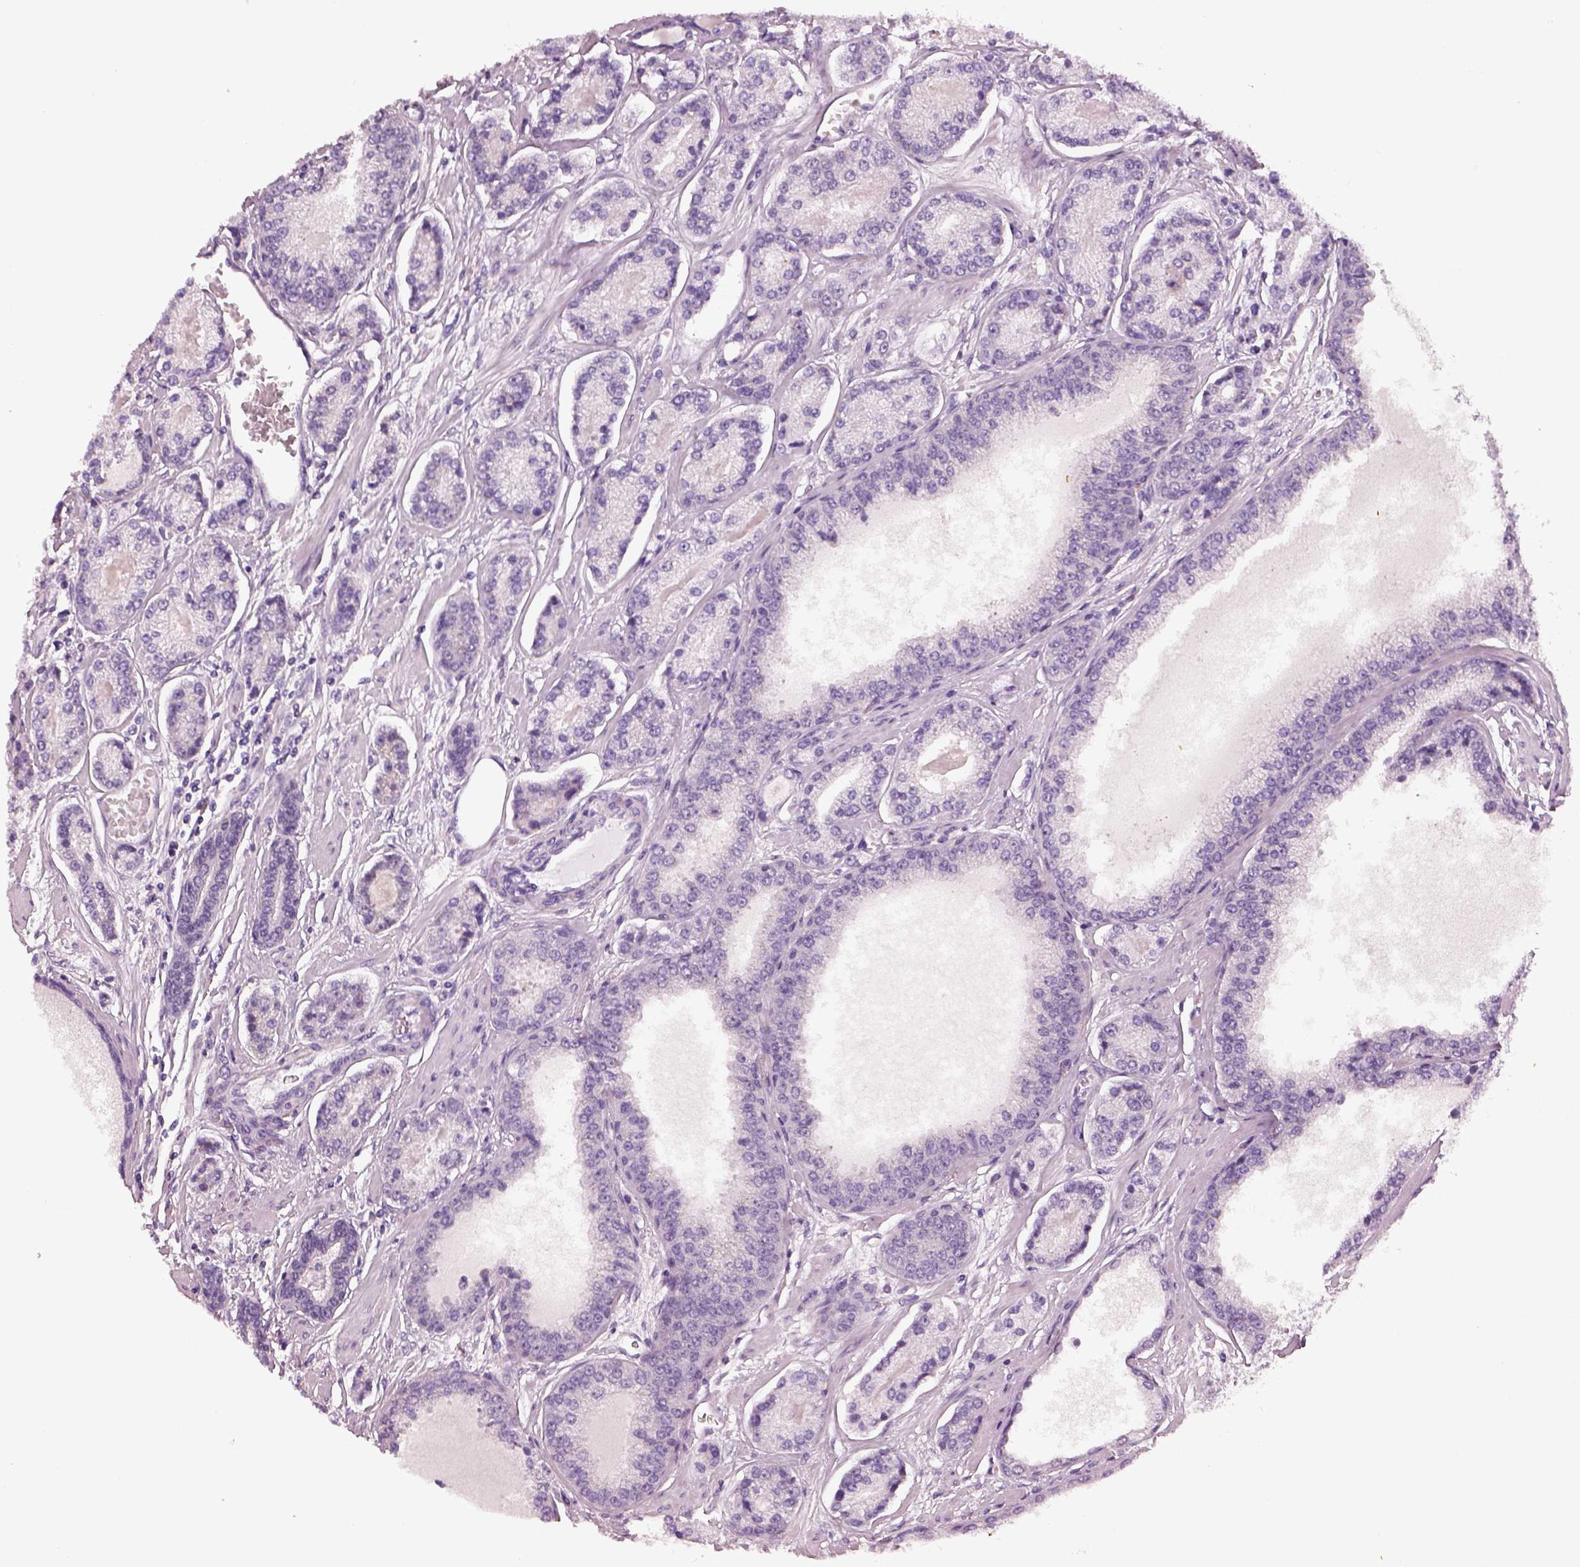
{"staining": {"intensity": "weak", "quantity": "<25%", "location": "cytoplasmic/membranous"}, "tissue": "prostate cancer", "cell_type": "Tumor cells", "image_type": "cancer", "snomed": [{"axis": "morphology", "description": "Adenocarcinoma, NOS"}, {"axis": "topography", "description": "Prostate"}], "caption": "High magnification brightfield microscopy of prostate cancer (adenocarcinoma) stained with DAB (brown) and counterstained with hematoxylin (blue): tumor cells show no significant staining.", "gene": "ELSPBP1", "patient": {"sex": "male", "age": 64}}